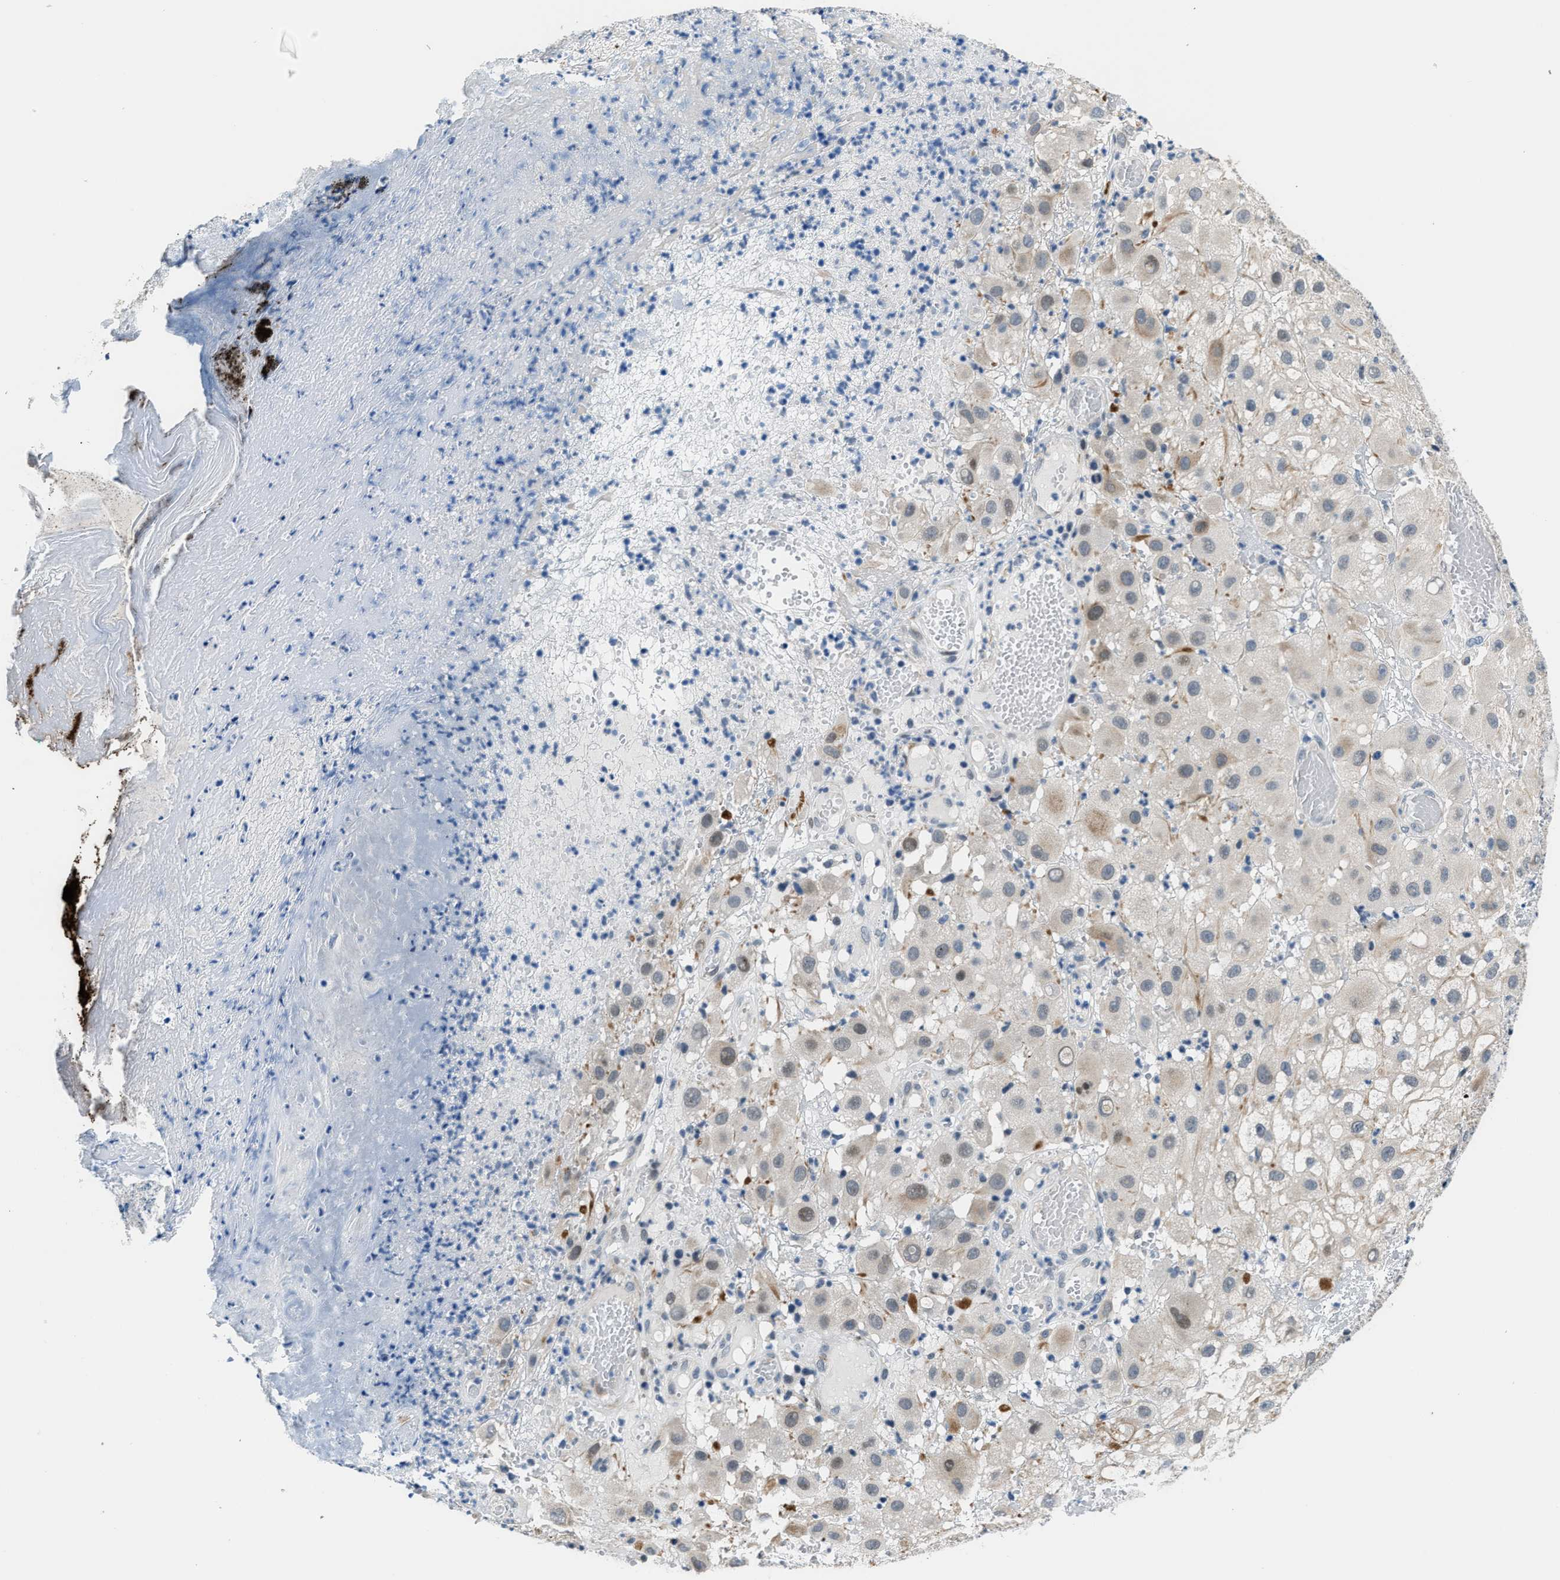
{"staining": {"intensity": "weak", "quantity": "<25%", "location": "cytoplasmic/membranous"}, "tissue": "melanoma", "cell_type": "Tumor cells", "image_type": "cancer", "snomed": [{"axis": "morphology", "description": "Malignant melanoma, NOS"}, {"axis": "topography", "description": "Skin"}], "caption": "This is an immunohistochemistry micrograph of melanoma. There is no positivity in tumor cells.", "gene": "PPM1H", "patient": {"sex": "female", "age": 81}}